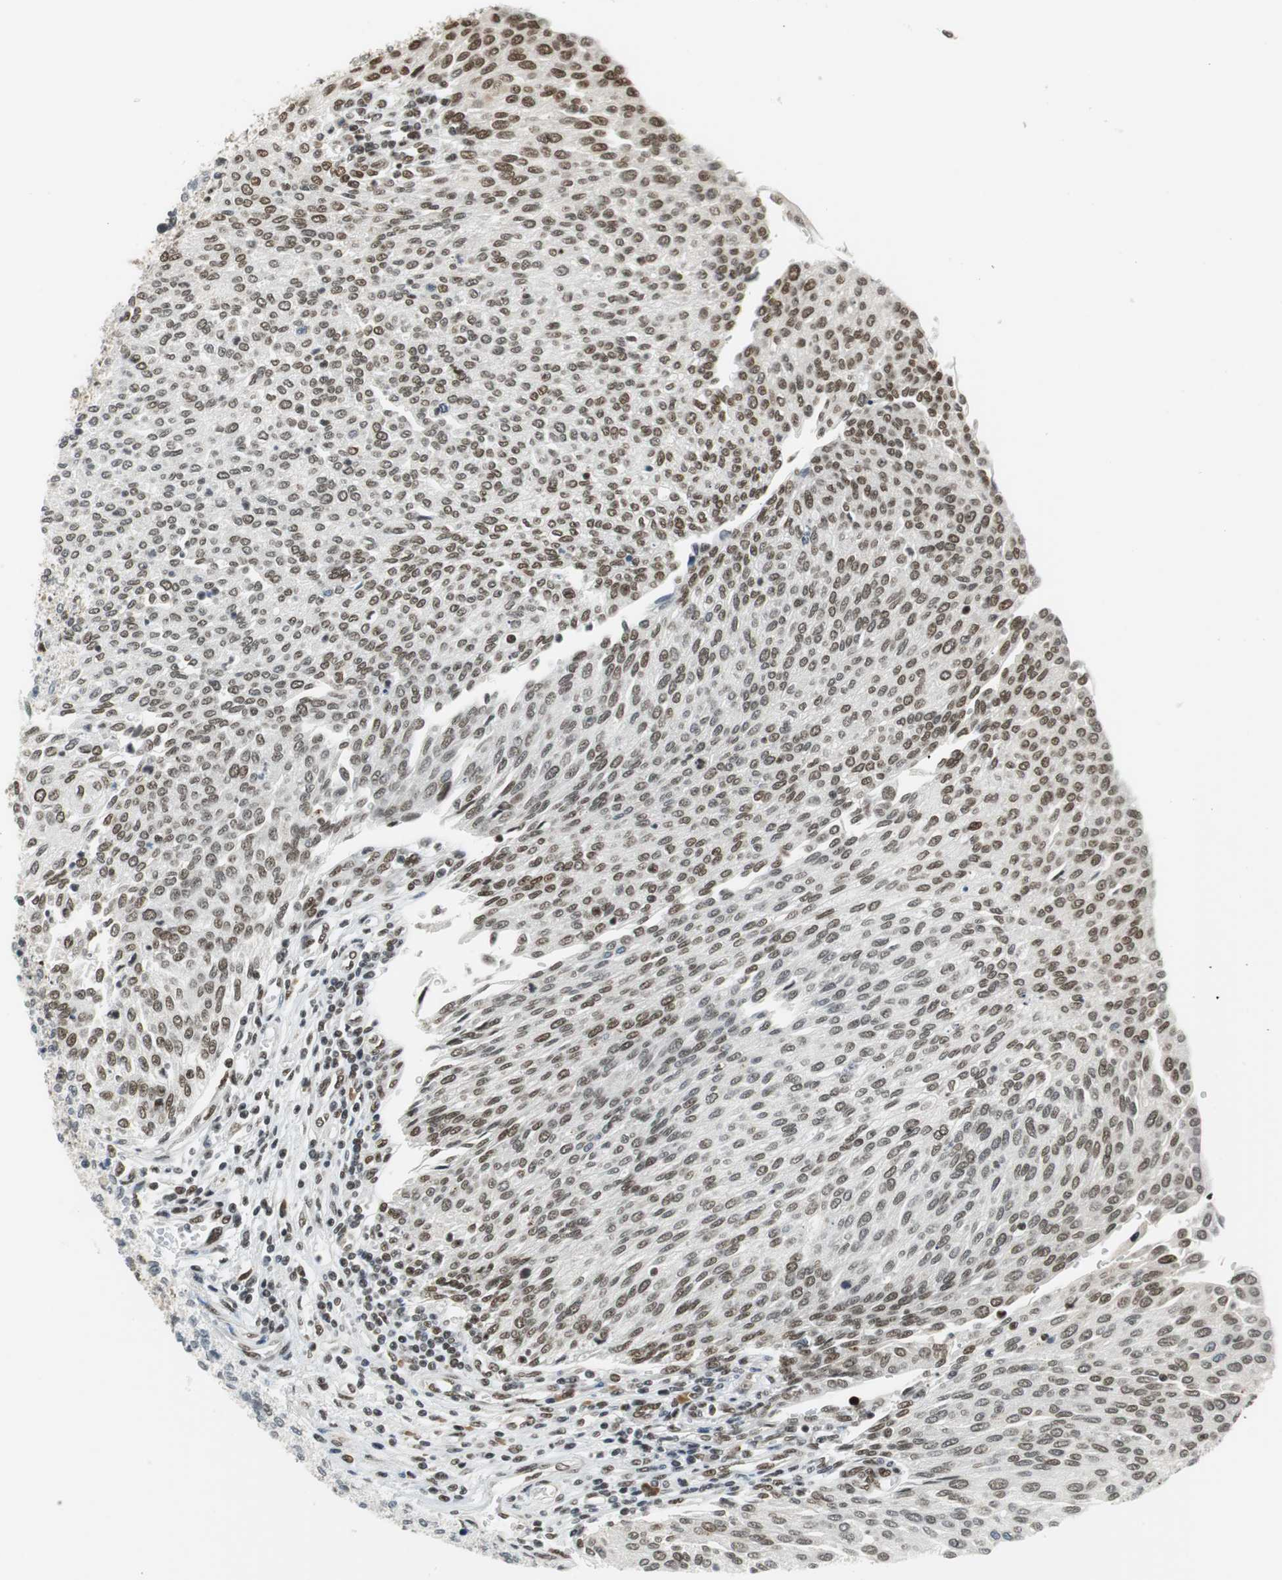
{"staining": {"intensity": "moderate", "quantity": ">75%", "location": "nuclear"}, "tissue": "urothelial cancer", "cell_type": "Tumor cells", "image_type": "cancer", "snomed": [{"axis": "morphology", "description": "Urothelial carcinoma, Low grade"}, {"axis": "topography", "description": "Urinary bladder"}], "caption": "High-power microscopy captured an immunohistochemistry (IHC) histopathology image of urothelial cancer, revealing moderate nuclear positivity in about >75% of tumor cells.", "gene": "PRKDC", "patient": {"sex": "female", "age": 79}}